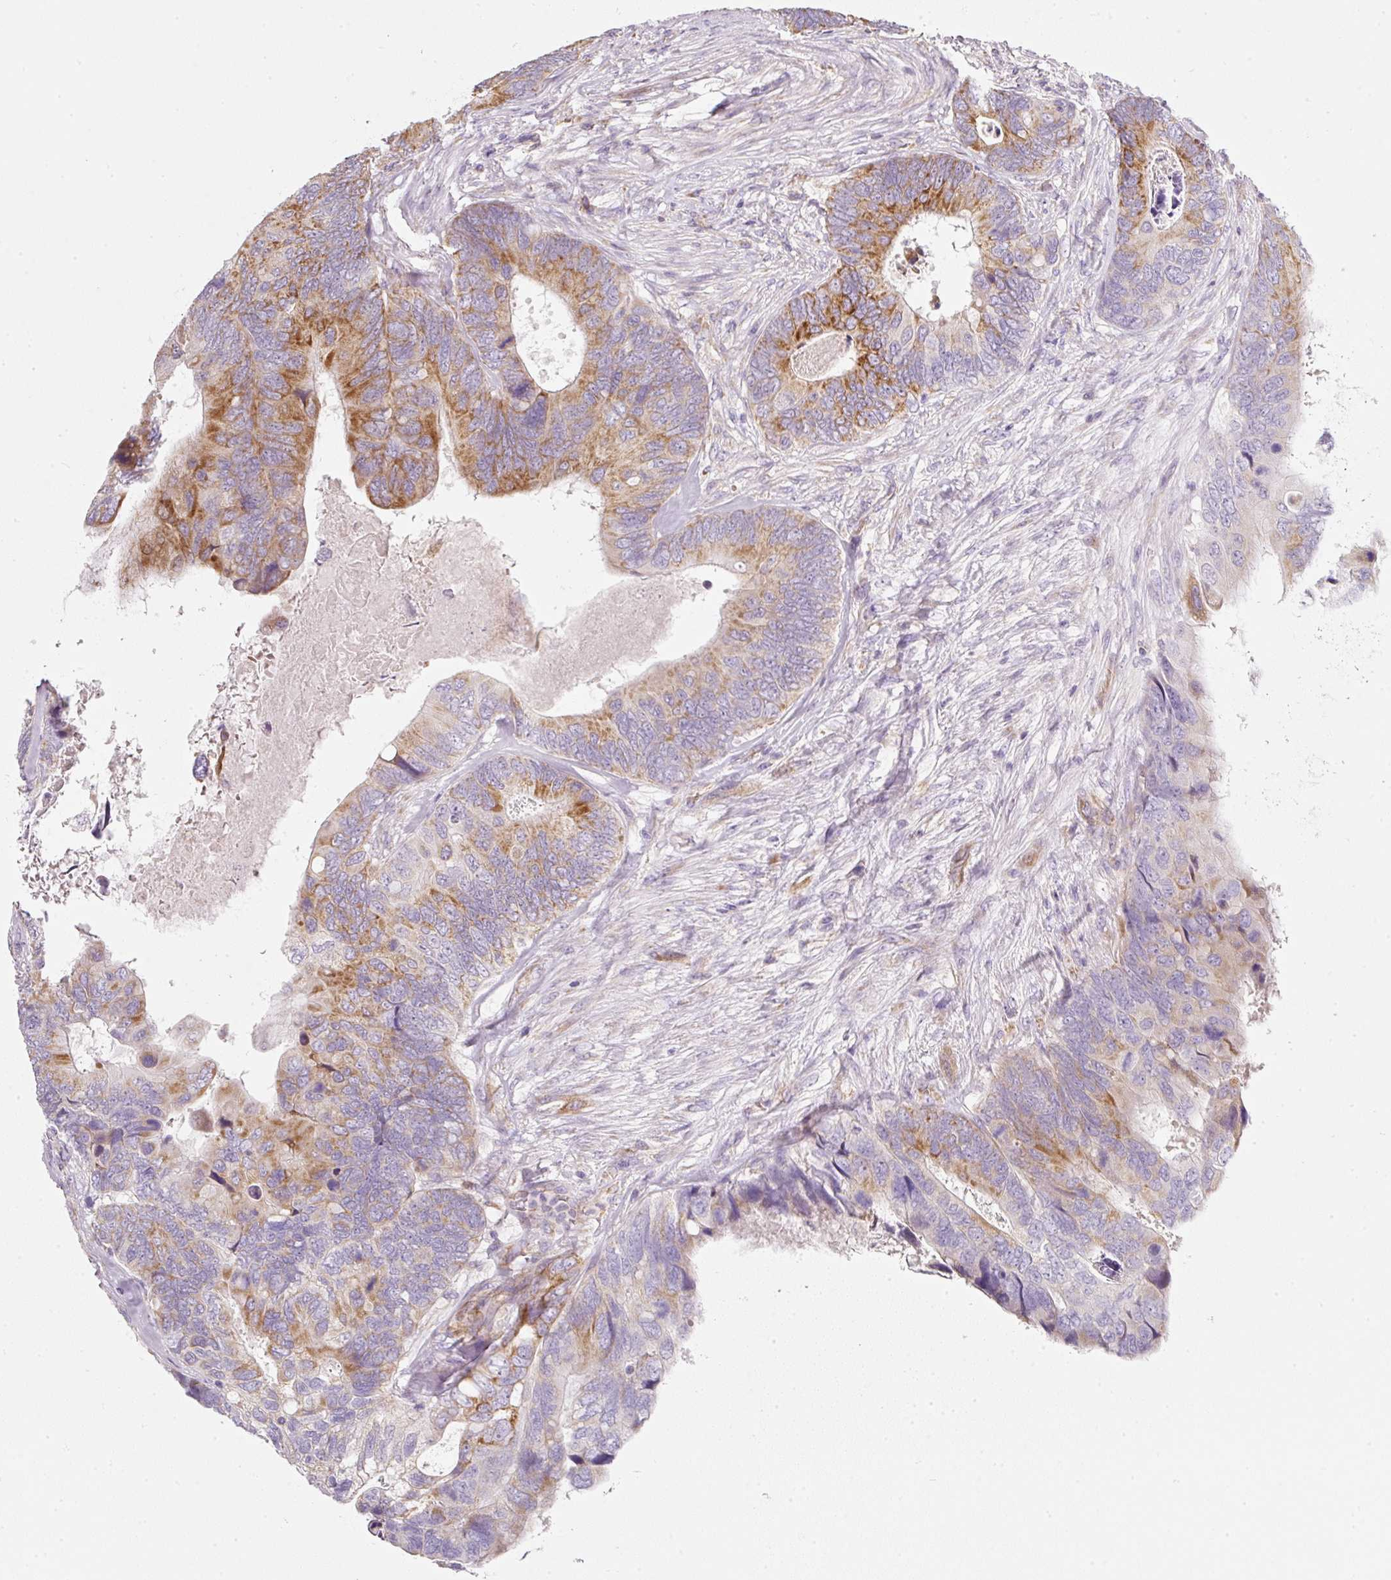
{"staining": {"intensity": "moderate", "quantity": "25%-75%", "location": "cytoplasmic/membranous"}, "tissue": "colorectal cancer", "cell_type": "Tumor cells", "image_type": "cancer", "snomed": [{"axis": "morphology", "description": "Adenocarcinoma, NOS"}, {"axis": "topography", "description": "Colon"}], "caption": "Colorectal adenocarcinoma tissue displays moderate cytoplasmic/membranous staining in about 25%-75% of tumor cells, visualized by immunohistochemistry.", "gene": "NDUFA1", "patient": {"sex": "female", "age": 67}}